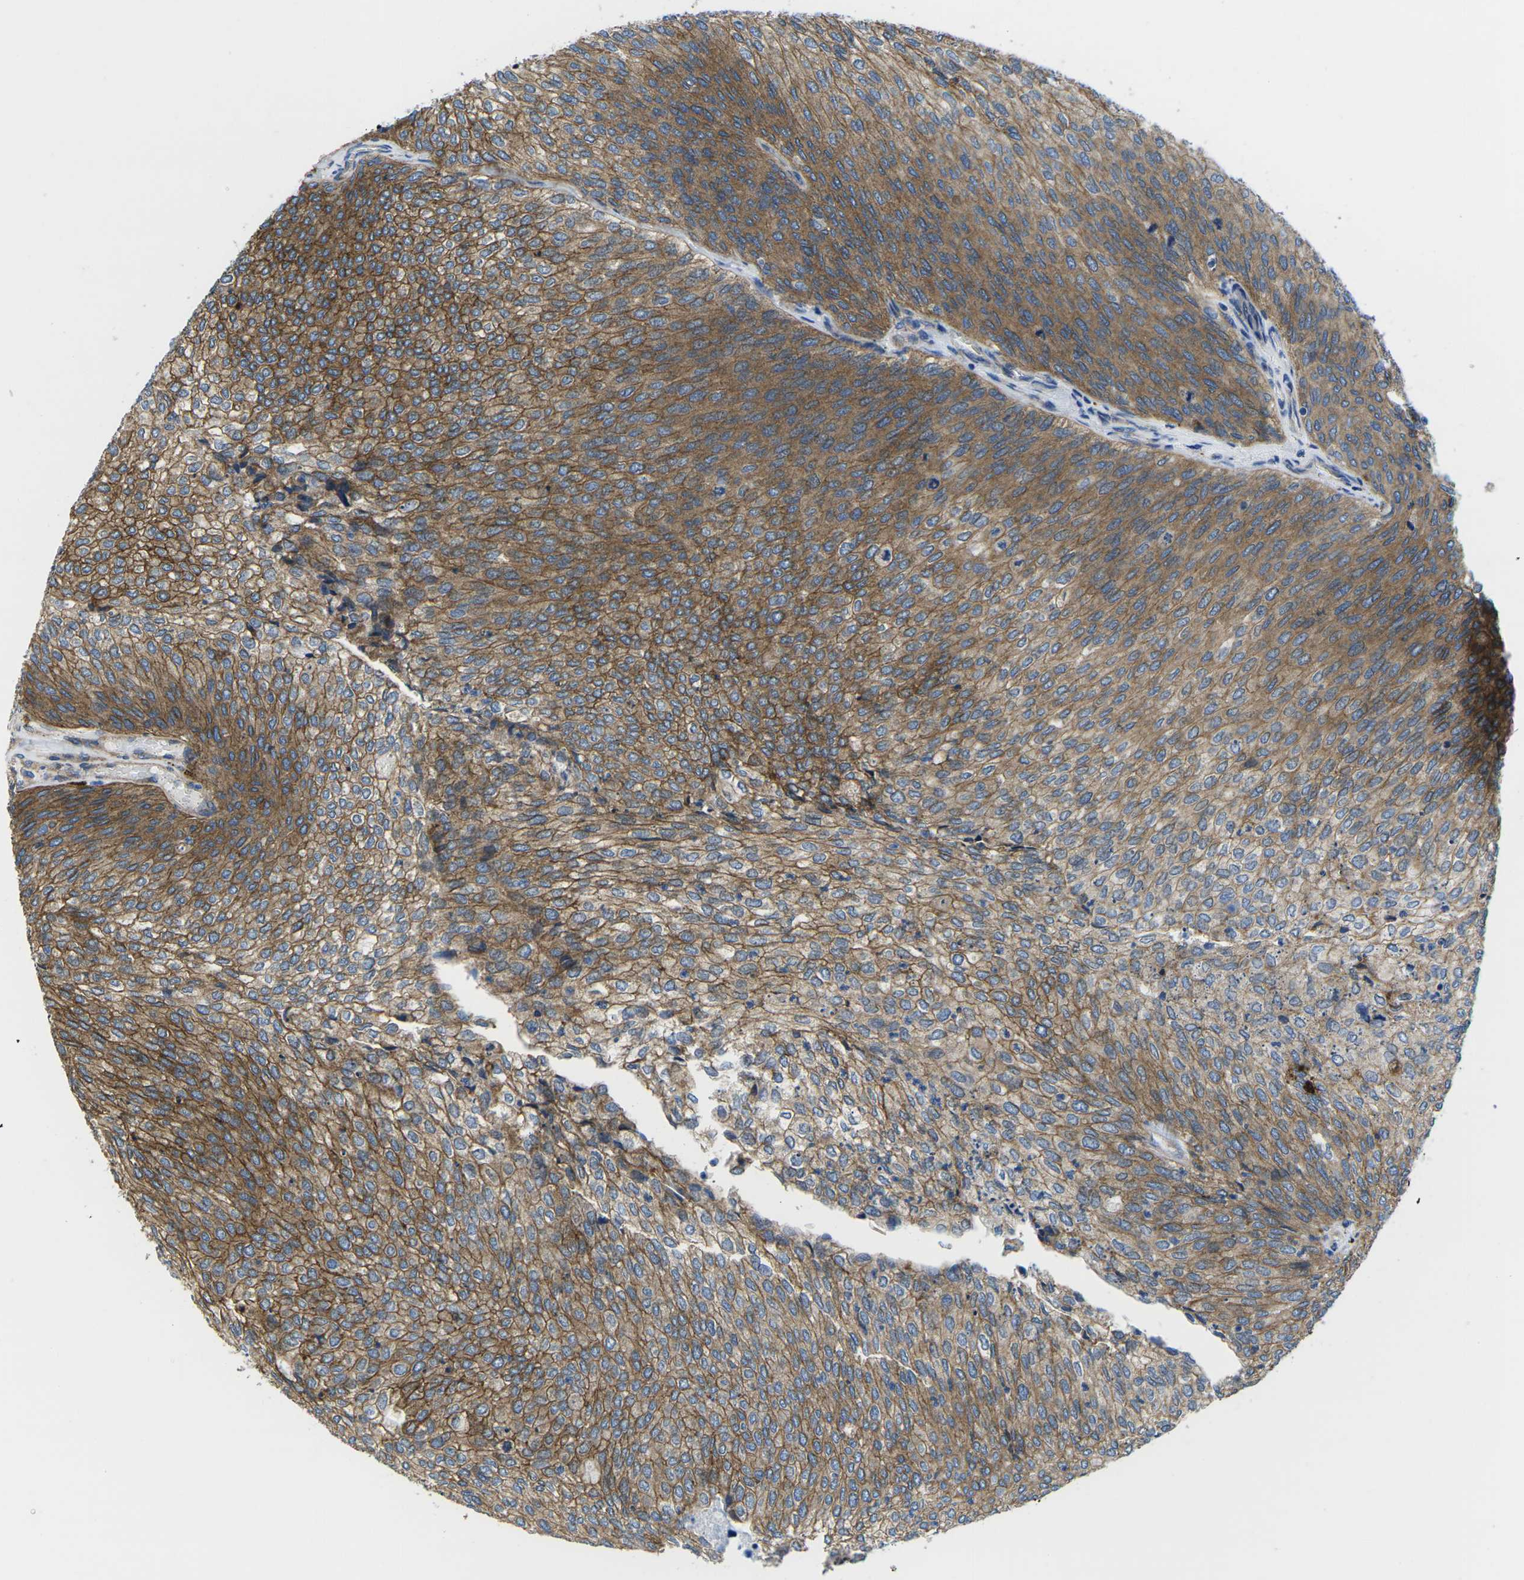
{"staining": {"intensity": "strong", "quantity": ">75%", "location": "cytoplasmic/membranous"}, "tissue": "urothelial cancer", "cell_type": "Tumor cells", "image_type": "cancer", "snomed": [{"axis": "morphology", "description": "Urothelial carcinoma, Low grade"}, {"axis": "topography", "description": "Urinary bladder"}], "caption": "The immunohistochemical stain shows strong cytoplasmic/membranous positivity in tumor cells of low-grade urothelial carcinoma tissue.", "gene": "DLG1", "patient": {"sex": "female", "age": 79}}